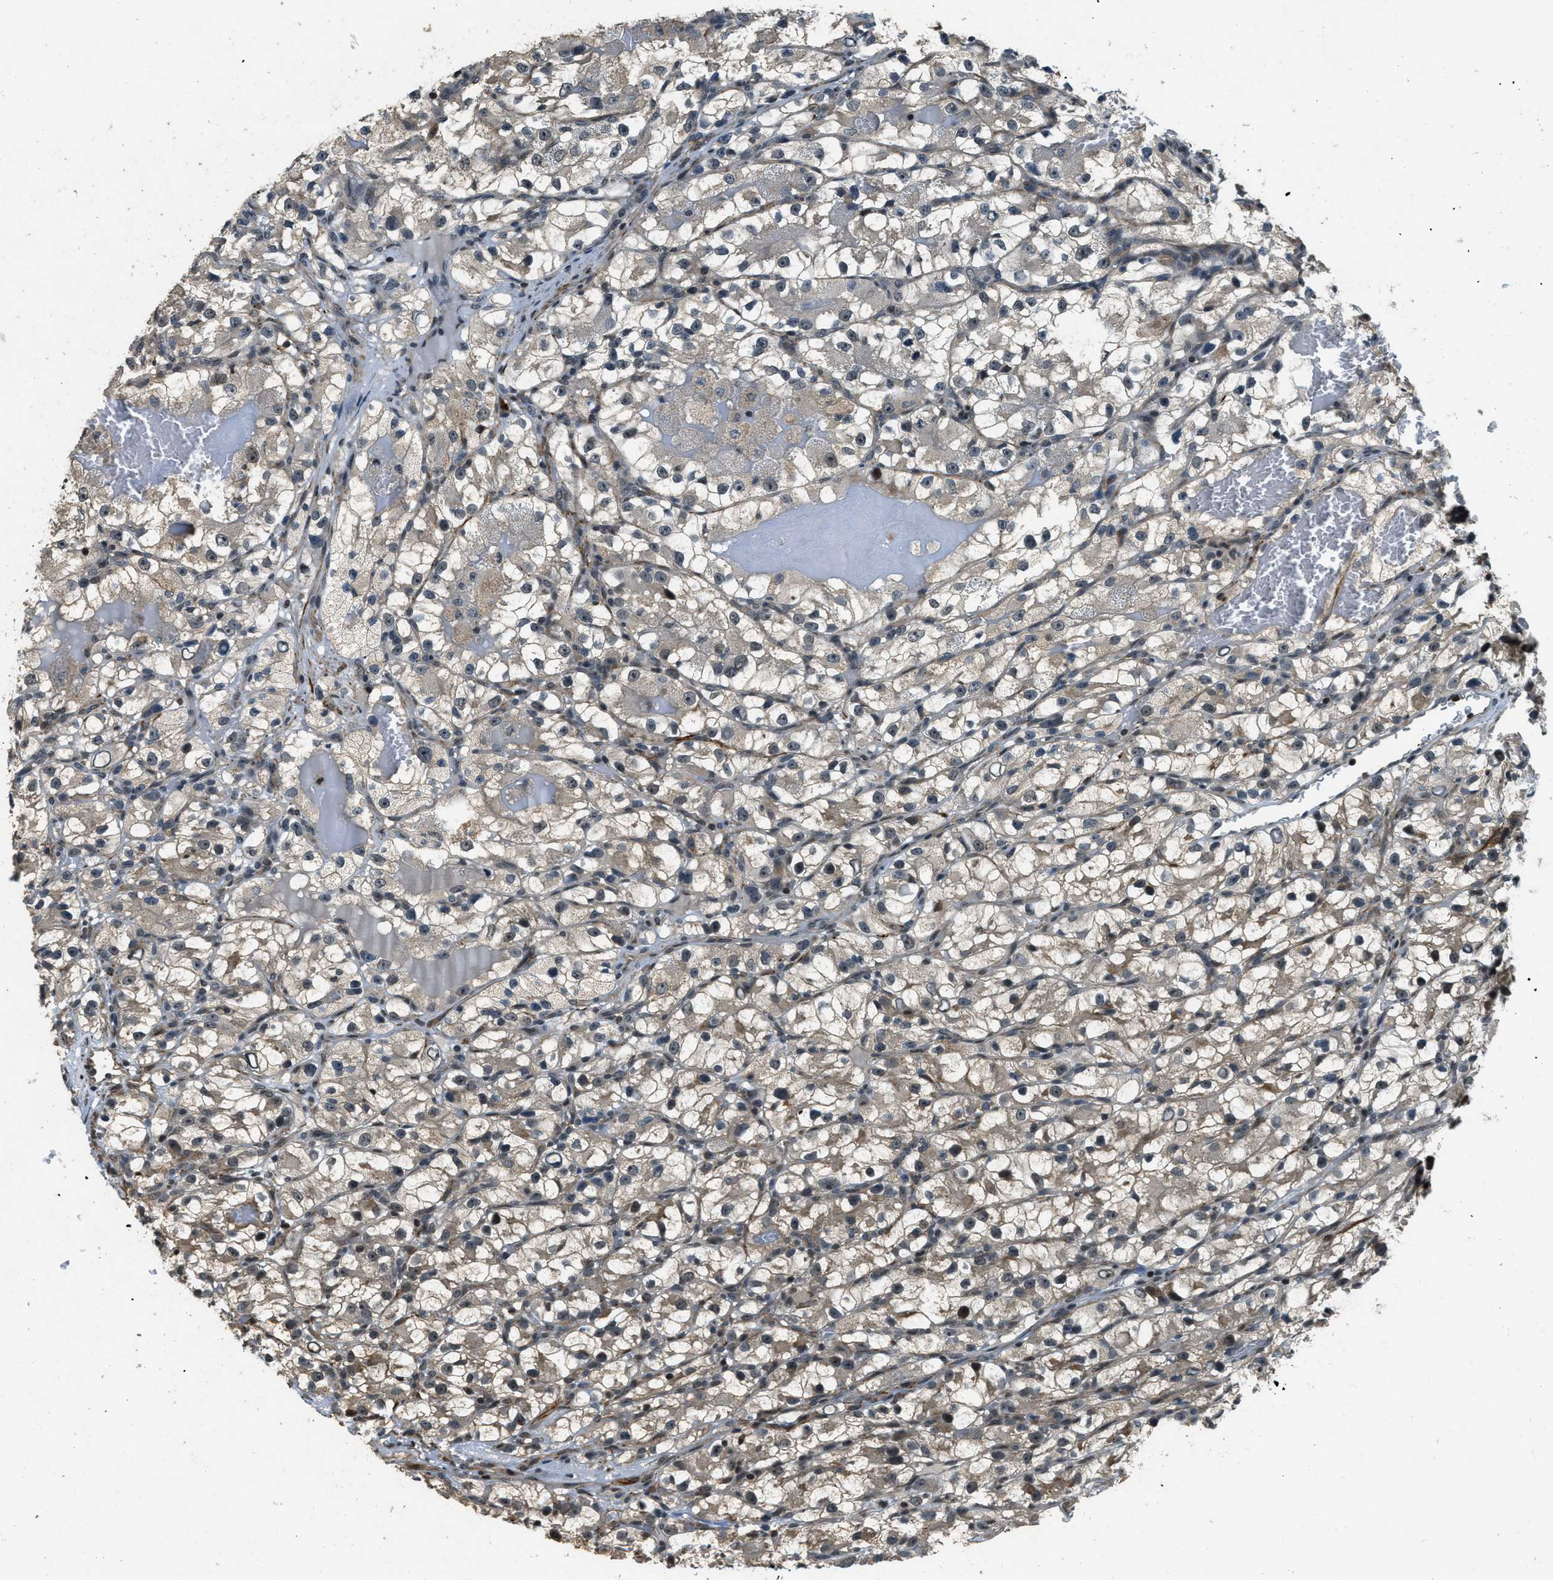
{"staining": {"intensity": "weak", "quantity": "<25%", "location": "cytoplasmic/membranous"}, "tissue": "renal cancer", "cell_type": "Tumor cells", "image_type": "cancer", "snomed": [{"axis": "morphology", "description": "Adenocarcinoma, NOS"}, {"axis": "topography", "description": "Kidney"}], "caption": "This is an immunohistochemistry micrograph of human renal cancer. There is no positivity in tumor cells.", "gene": "MED21", "patient": {"sex": "female", "age": 57}}